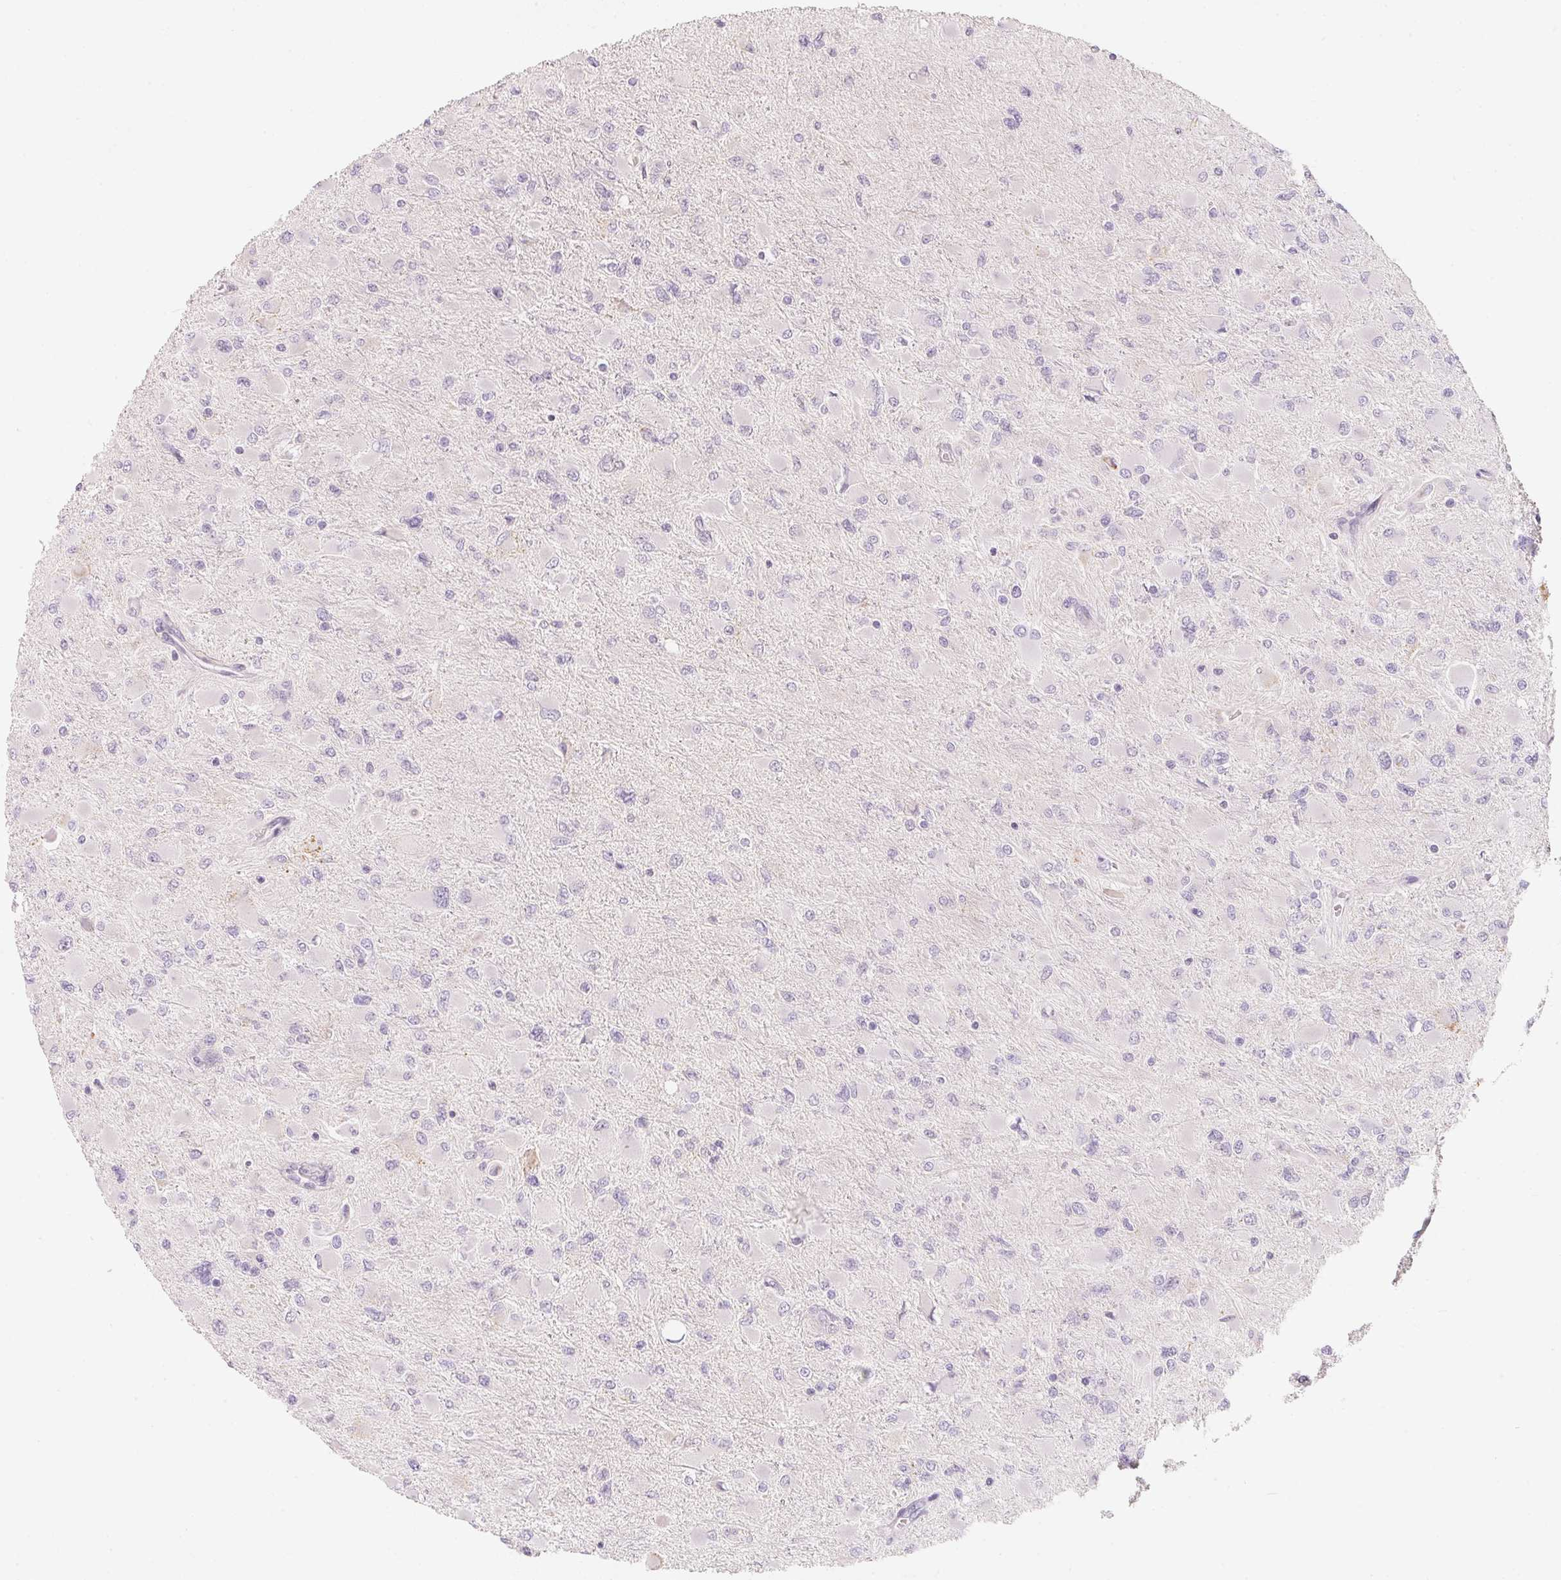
{"staining": {"intensity": "negative", "quantity": "none", "location": "none"}, "tissue": "glioma", "cell_type": "Tumor cells", "image_type": "cancer", "snomed": [{"axis": "morphology", "description": "Glioma, malignant, High grade"}, {"axis": "topography", "description": "Cerebral cortex"}], "caption": "Immunohistochemistry (IHC) photomicrograph of glioma stained for a protein (brown), which displays no expression in tumor cells. (Stains: DAB immunohistochemistry (IHC) with hematoxylin counter stain, Microscopy: brightfield microscopy at high magnification).", "gene": "CFAP276", "patient": {"sex": "female", "age": 36}}